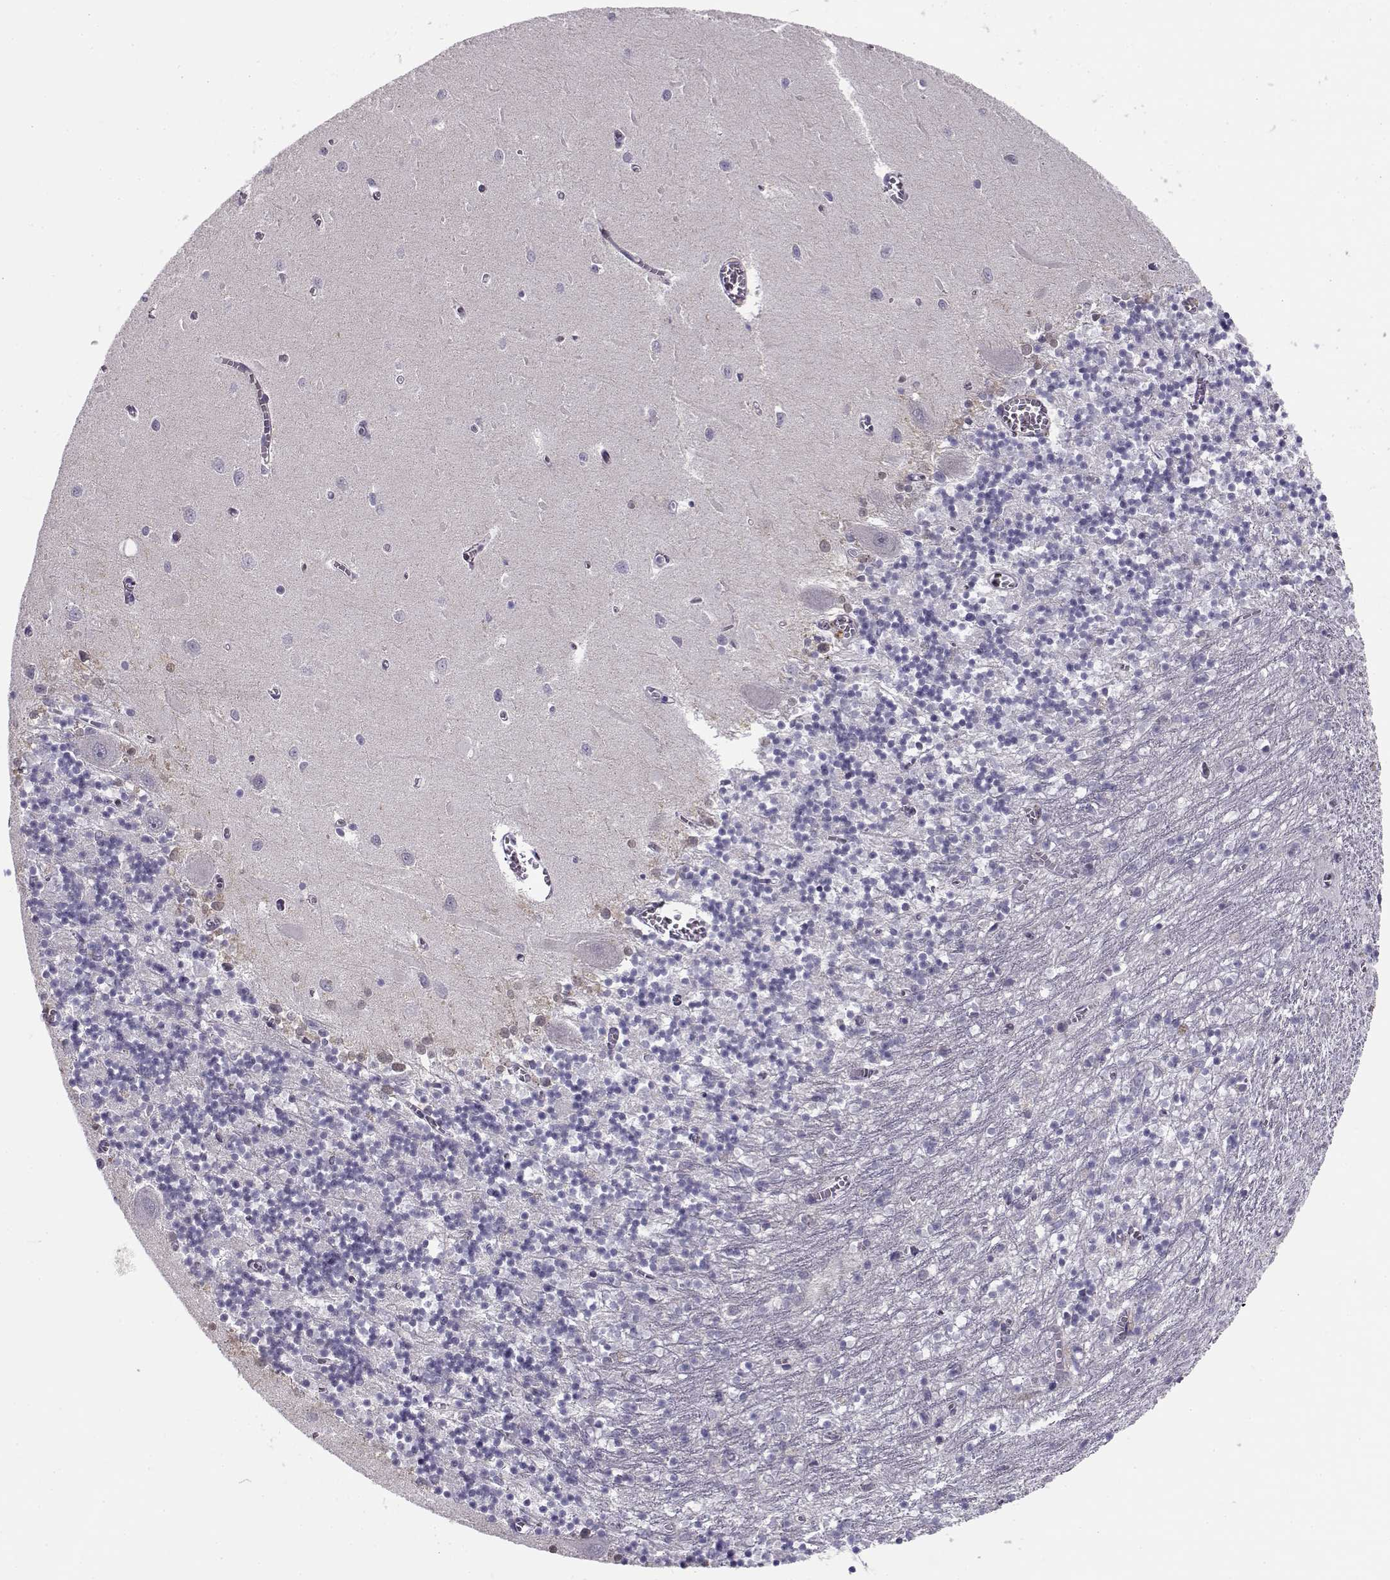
{"staining": {"intensity": "negative", "quantity": "none", "location": "none"}, "tissue": "cerebellum", "cell_type": "Cells in granular layer", "image_type": "normal", "snomed": [{"axis": "morphology", "description": "Normal tissue, NOS"}, {"axis": "topography", "description": "Cerebellum"}], "caption": "High magnification brightfield microscopy of benign cerebellum stained with DAB (3,3'-diaminobenzidine) (brown) and counterstained with hematoxylin (blue): cells in granular layer show no significant staining. (Brightfield microscopy of DAB (3,3'-diaminobenzidine) IHC at high magnification).", "gene": "C16orf86", "patient": {"sex": "female", "age": 64}}